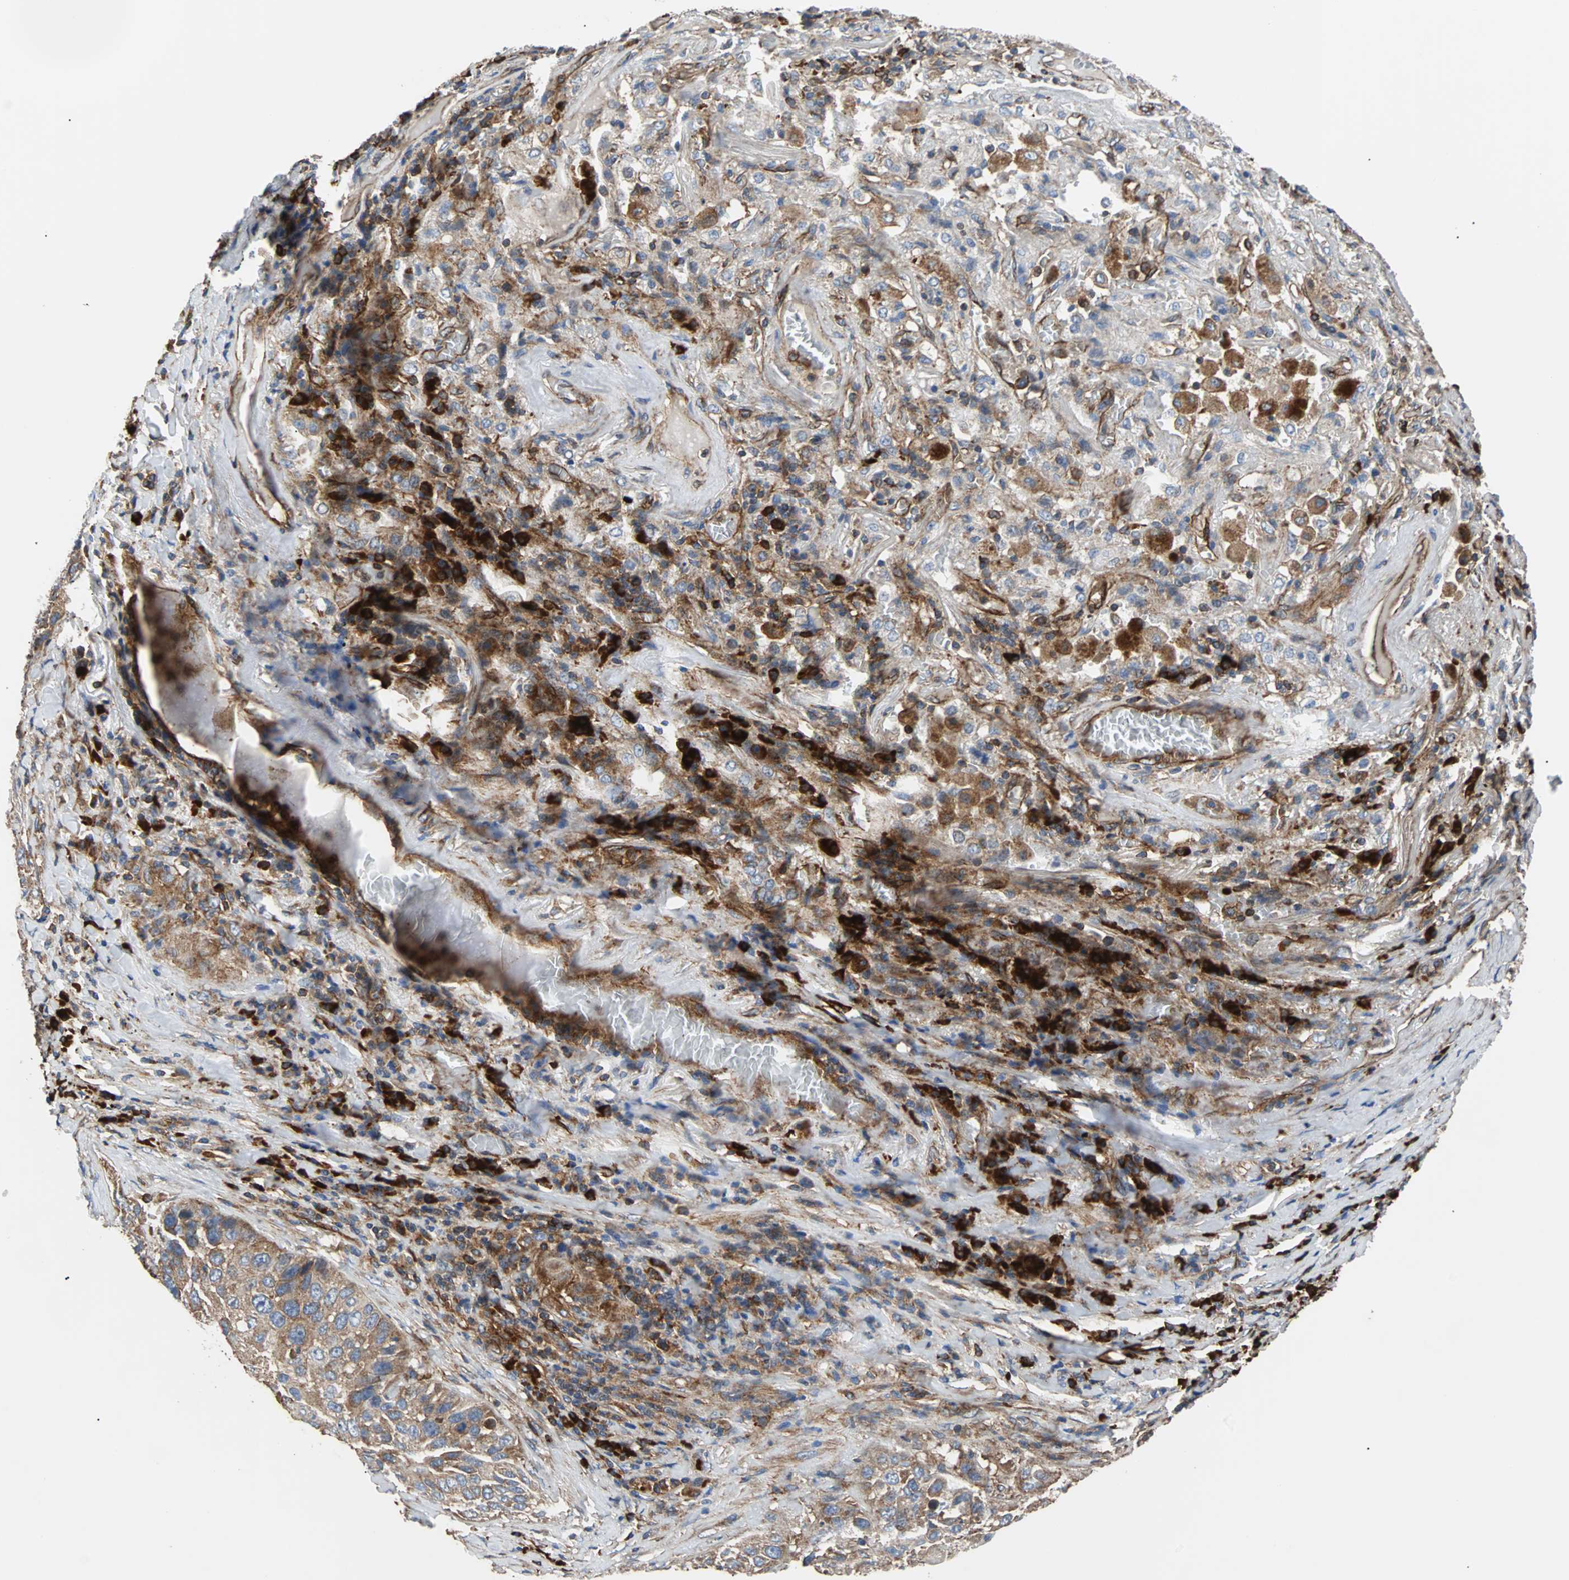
{"staining": {"intensity": "weak", "quantity": ">75%", "location": "cytoplasmic/membranous"}, "tissue": "lung cancer", "cell_type": "Tumor cells", "image_type": "cancer", "snomed": [{"axis": "morphology", "description": "Squamous cell carcinoma, NOS"}, {"axis": "topography", "description": "Lung"}], "caption": "Immunohistochemical staining of human lung cancer demonstrates low levels of weak cytoplasmic/membranous protein staining in approximately >75% of tumor cells.", "gene": "PLCG2", "patient": {"sex": "male", "age": 57}}